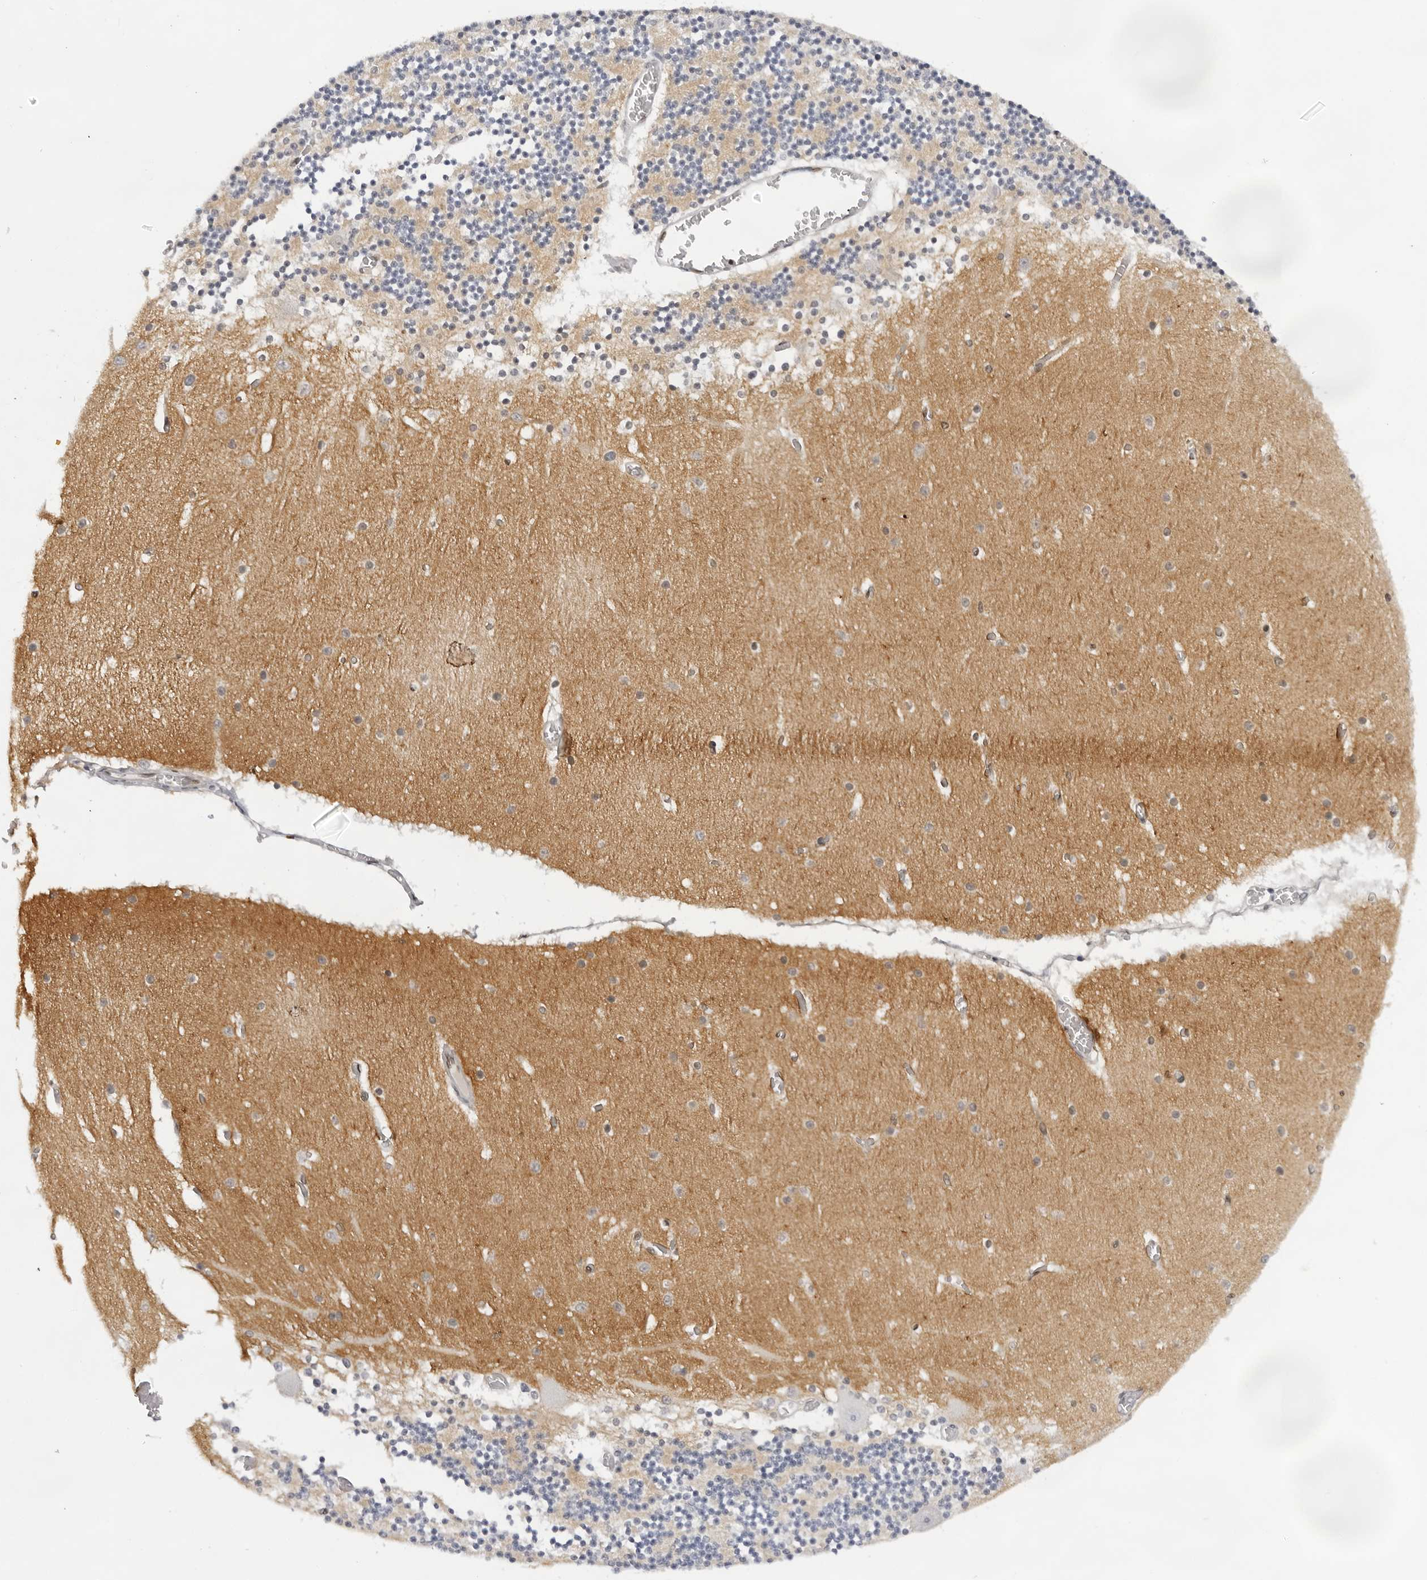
{"staining": {"intensity": "weak", "quantity": "25%-75%", "location": "nuclear"}, "tissue": "cerebellum", "cell_type": "Cells in granular layer", "image_type": "normal", "snomed": [{"axis": "morphology", "description": "Normal tissue, NOS"}, {"axis": "topography", "description": "Cerebellum"}], "caption": "A brown stain labels weak nuclear positivity of a protein in cells in granular layer of normal cerebellum. (DAB = brown stain, brightfield microscopy at high magnification).", "gene": "OGG1", "patient": {"sex": "female", "age": 28}}